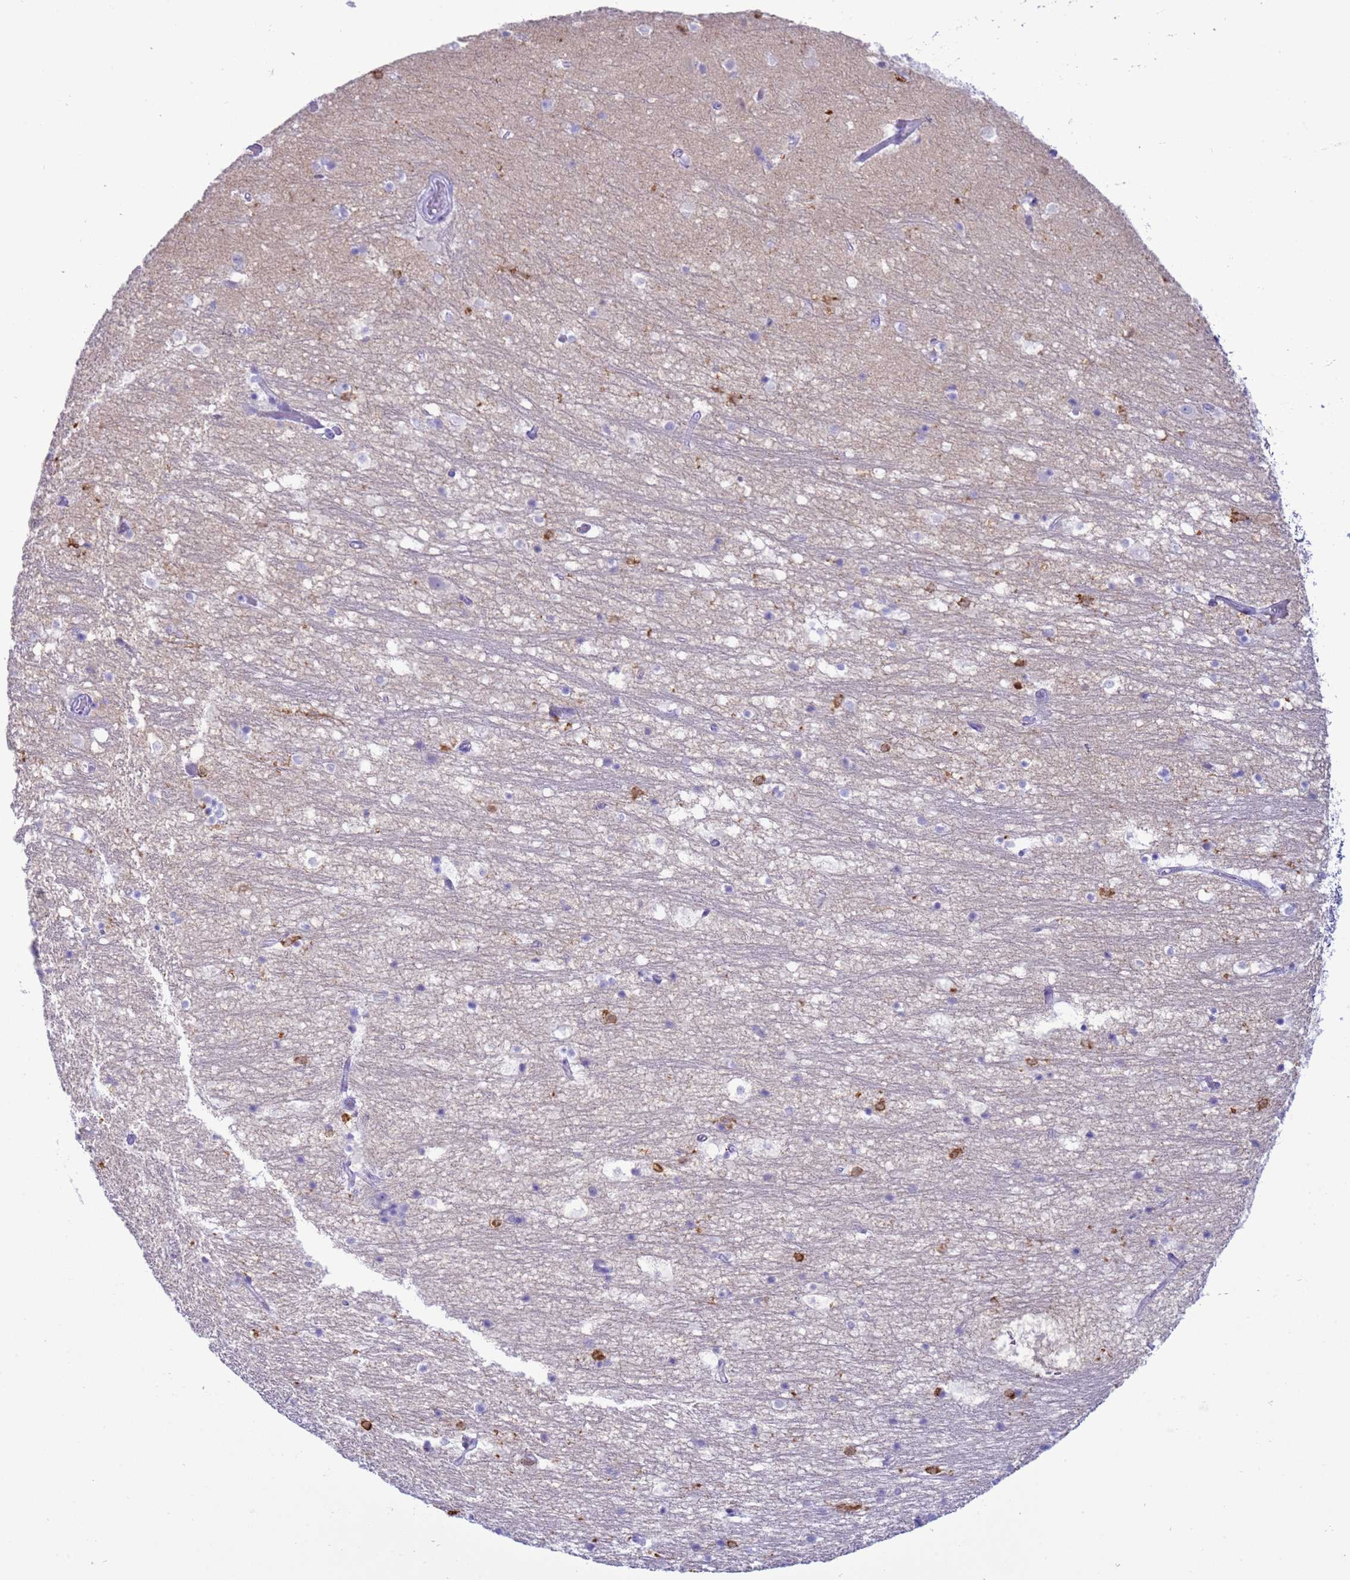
{"staining": {"intensity": "negative", "quantity": "none", "location": "none"}, "tissue": "hippocampus", "cell_type": "Glial cells", "image_type": "normal", "snomed": [{"axis": "morphology", "description": "Normal tissue, NOS"}, {"axis": "topography", "description": "Hippocampus"}], "caption": "Immunohistochemistry (IHC) of benign human hippocampus reveals no positivity in glial cells. Nuclei are stained in blue.", "gene": "IRF5", "patient": {"sex": "female", "age": 52}}